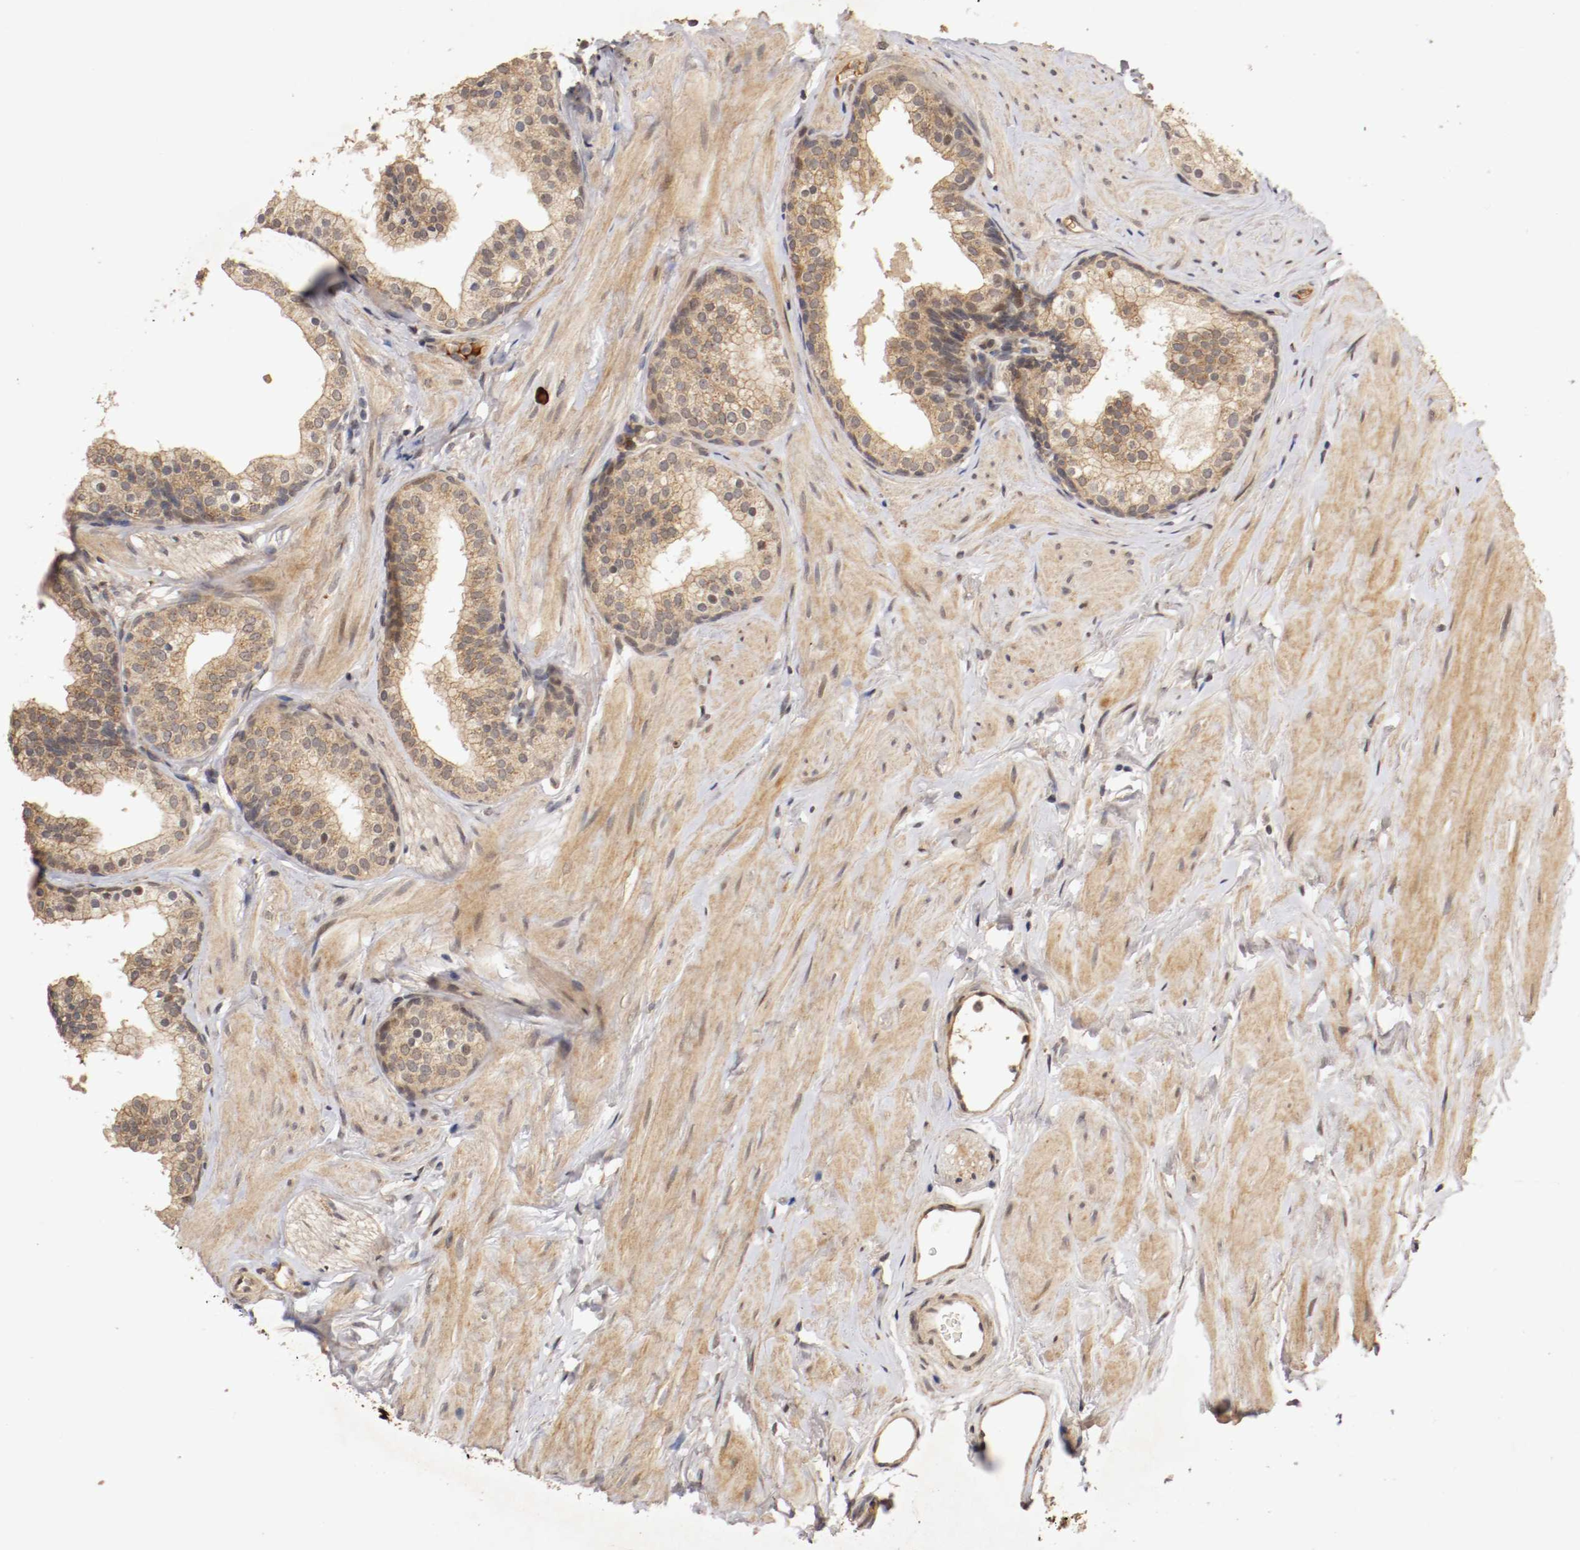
{"staining": {"intensity": "moderate", "quantity": "25%-75%", "location": "cytoplasmic/membranous,nuclear"}, "tissue": "prostate", "cell_type": "Glandular cells", "image_type": "normal", "snomed": [{"axis": "morphology", "description": "Normal tissue, NOS"}, {"axis": "topography", "description": "Prostate"}], "caption": "DAB (3,3'-diaminobenzidine) immunohistochemical staining of benign human prostate displays moderate cytoplasmic/membranous,nuclear protein positivity in about 25%-75% of glandular cells. Using DAB (brown) and hematoxylin (blue) stains, captured at high magnification using brightfield microscopy.", "gene": "TNFRSF1B", "patient": {"sex": "male", "age": 60}}